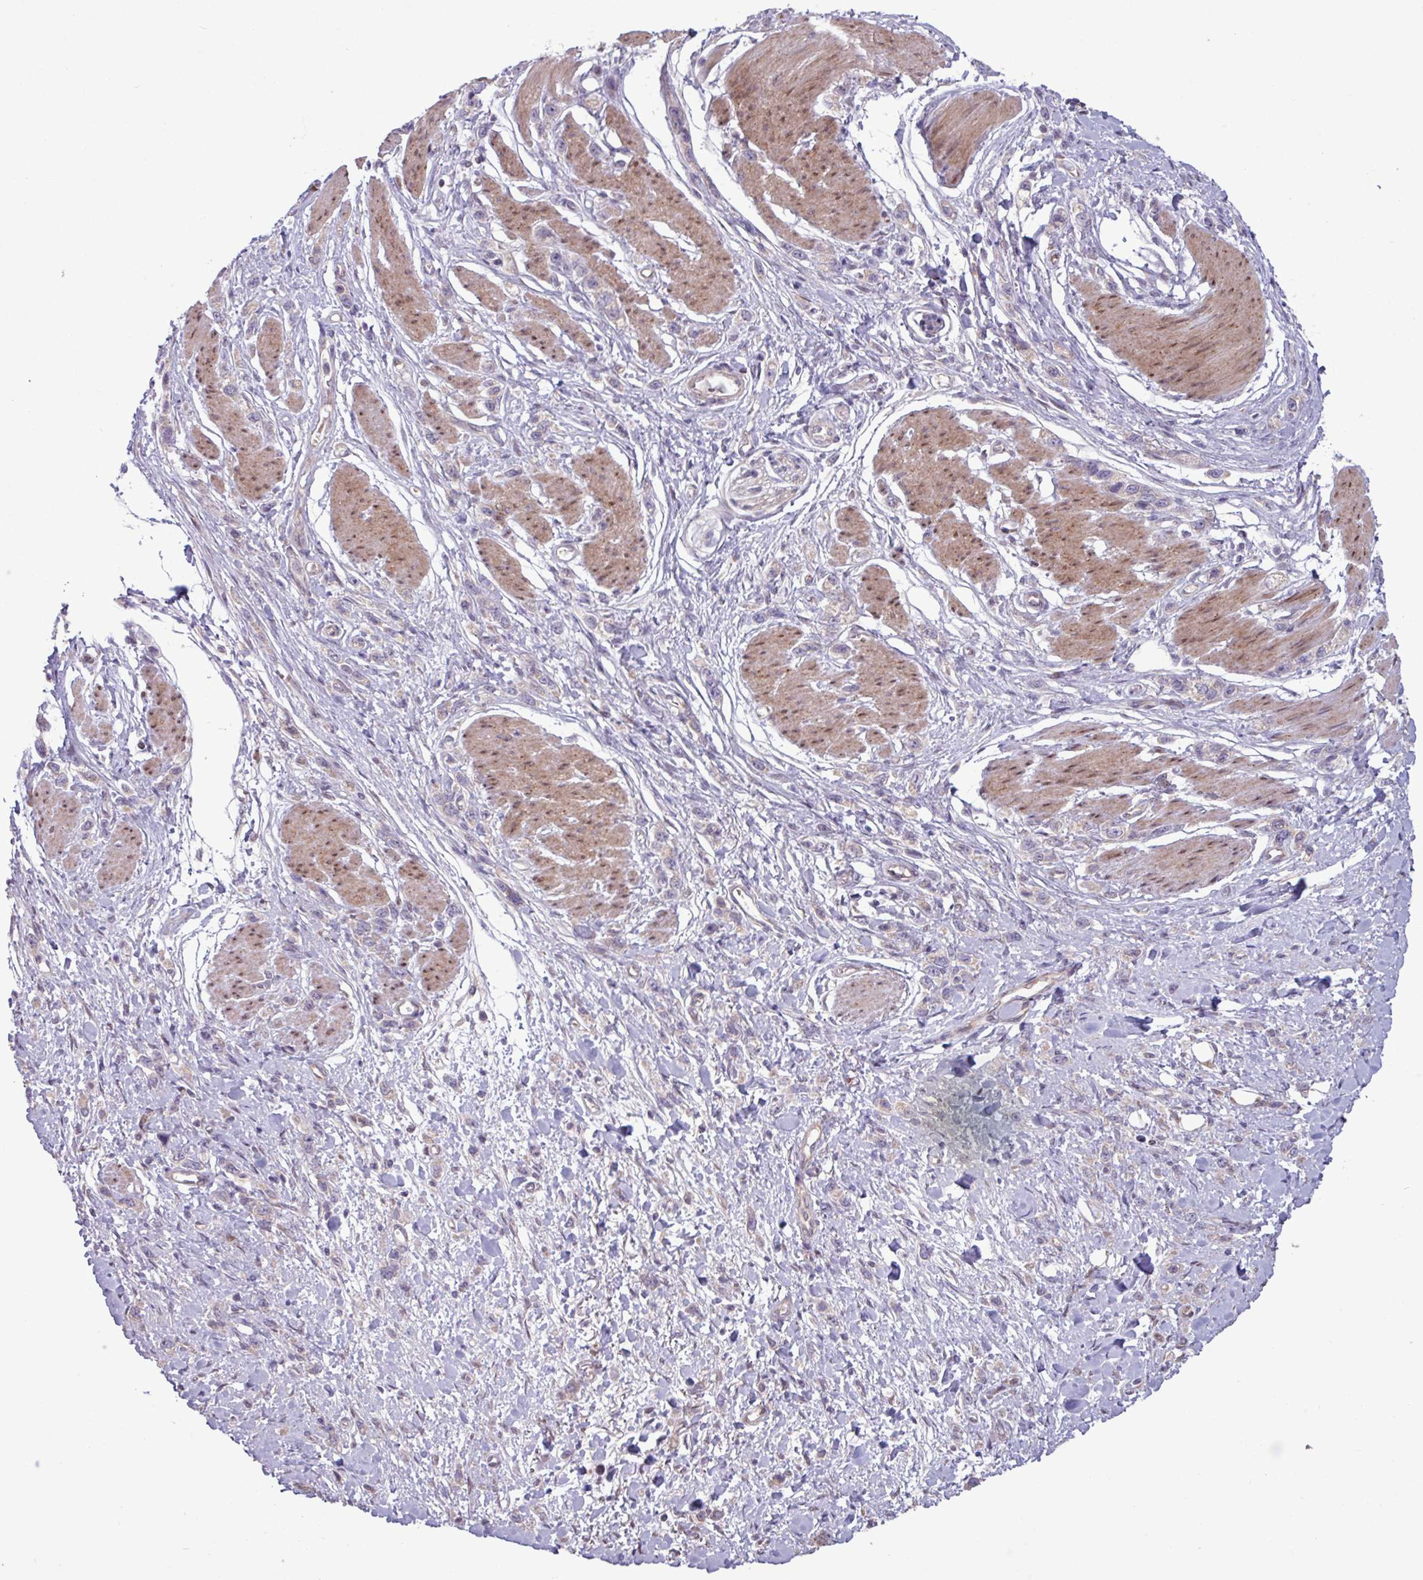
{"staining": {"intensity": "negative", "quantity": "none", "location": "none"}, "tissue": "stomach cancer", "cell_type": "Tumor cells", "image_type": "cancer", "snomed": [{"axis": "morphology", "description": "Adenocarcinoma, NOS"}, {"axis": "topography", "description": "Stomach"}], "caption": "A photomicrograph of human adenocarcinoma (stomach) is negative for staining in tumor cells.", "gene": "PDPR", "patient": {"sex": "female", "age": 65}}